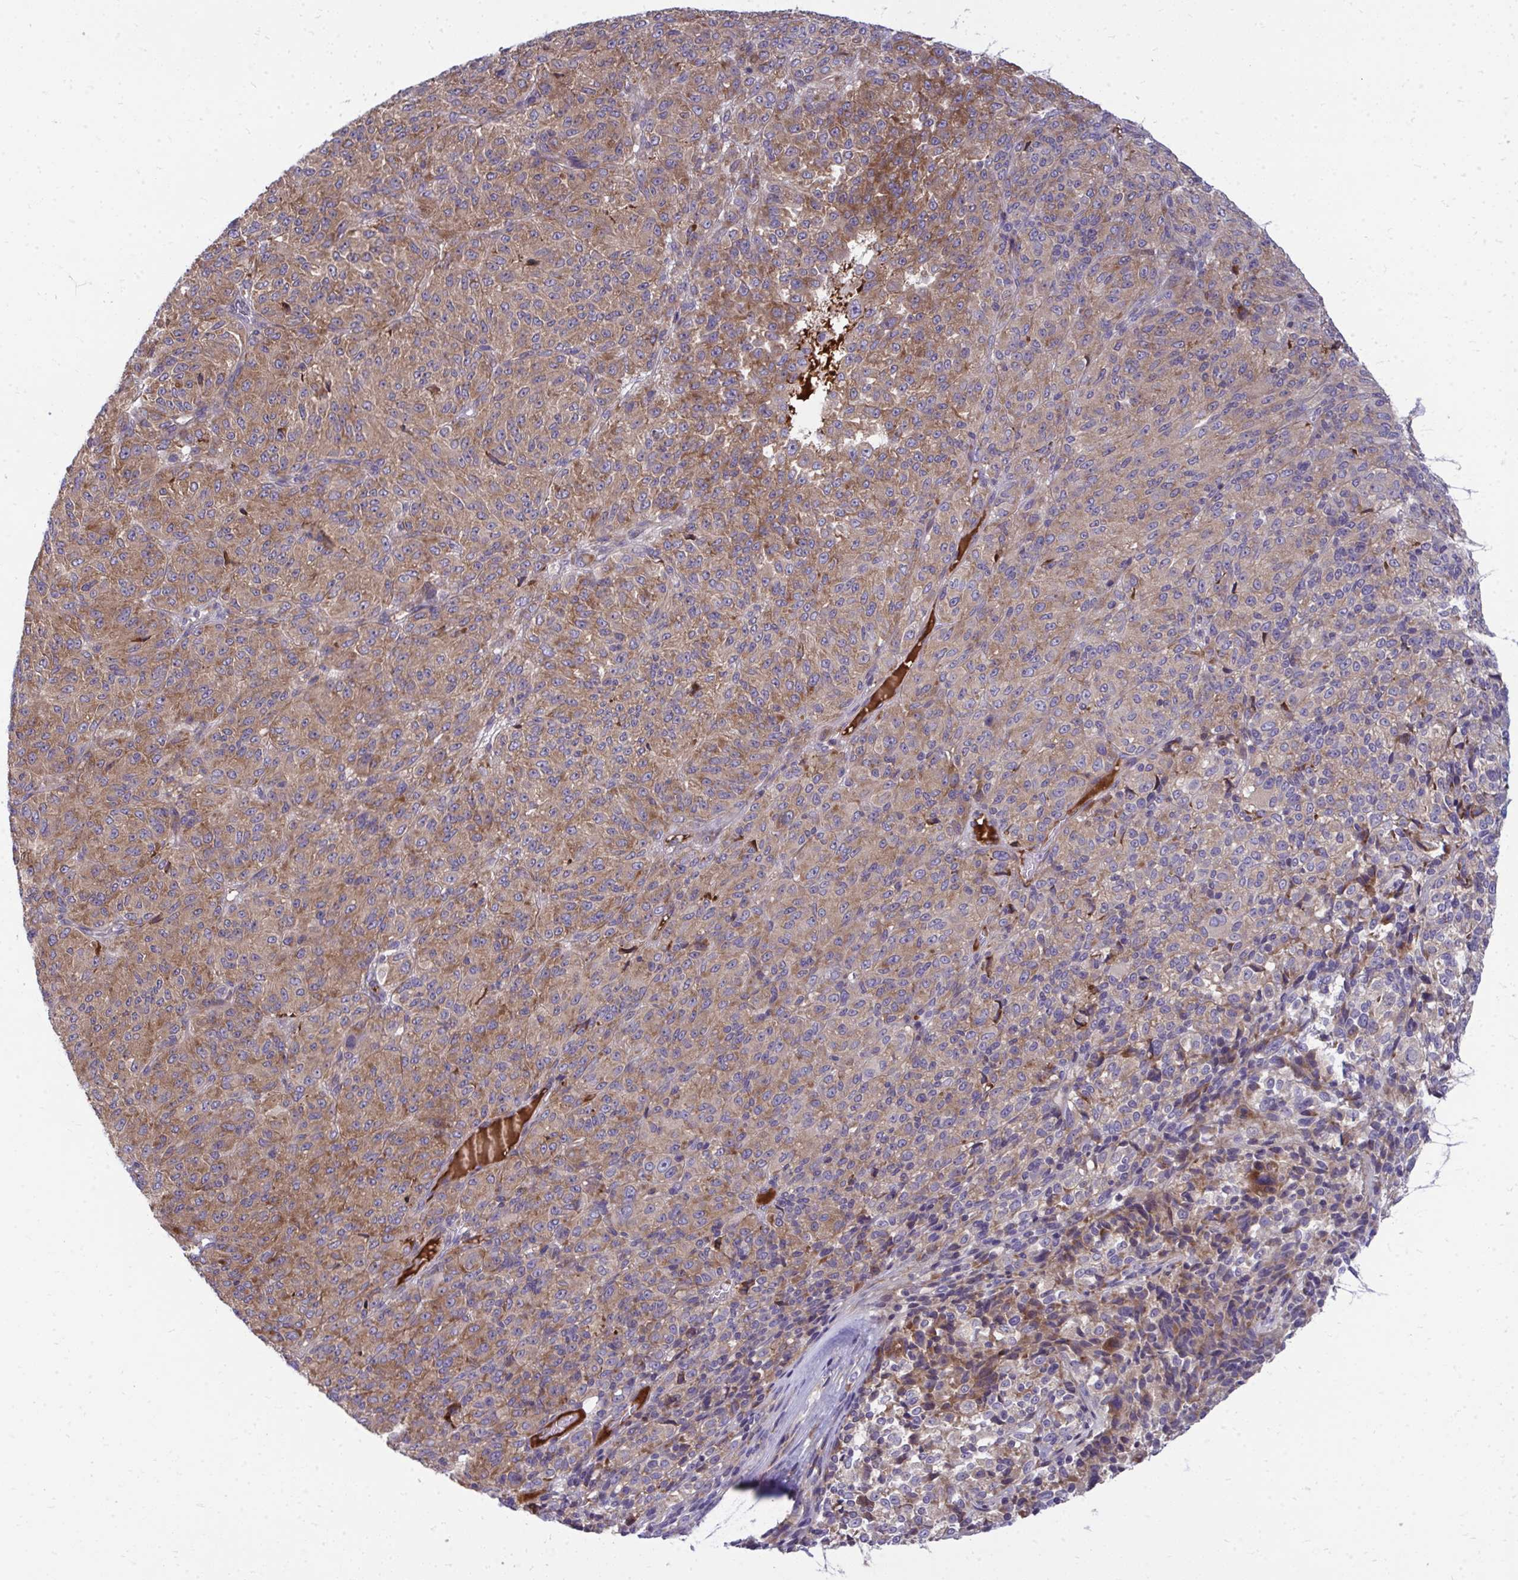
{"staining": {"intensity": "moderate", "quantity": ">75%", "location": "cytoplasmic/membranous"}, "tissue": "melanoma", "cell_type": "Tumor cells", "image_type": "cancer", "snomed": [{"axis": "morphology", "description": "Malignant melanoma, Metastatic site"}, {"axis": "topography", "description": "Brain"}], "caption": "Moderate cytoplasmic/membranous protein positivity is appreciated in about >75% of tumor cells in malignant melanoma (metastatic site).", "gene": "GFPT2", "patient": {"sex": "female", "age": 56}}